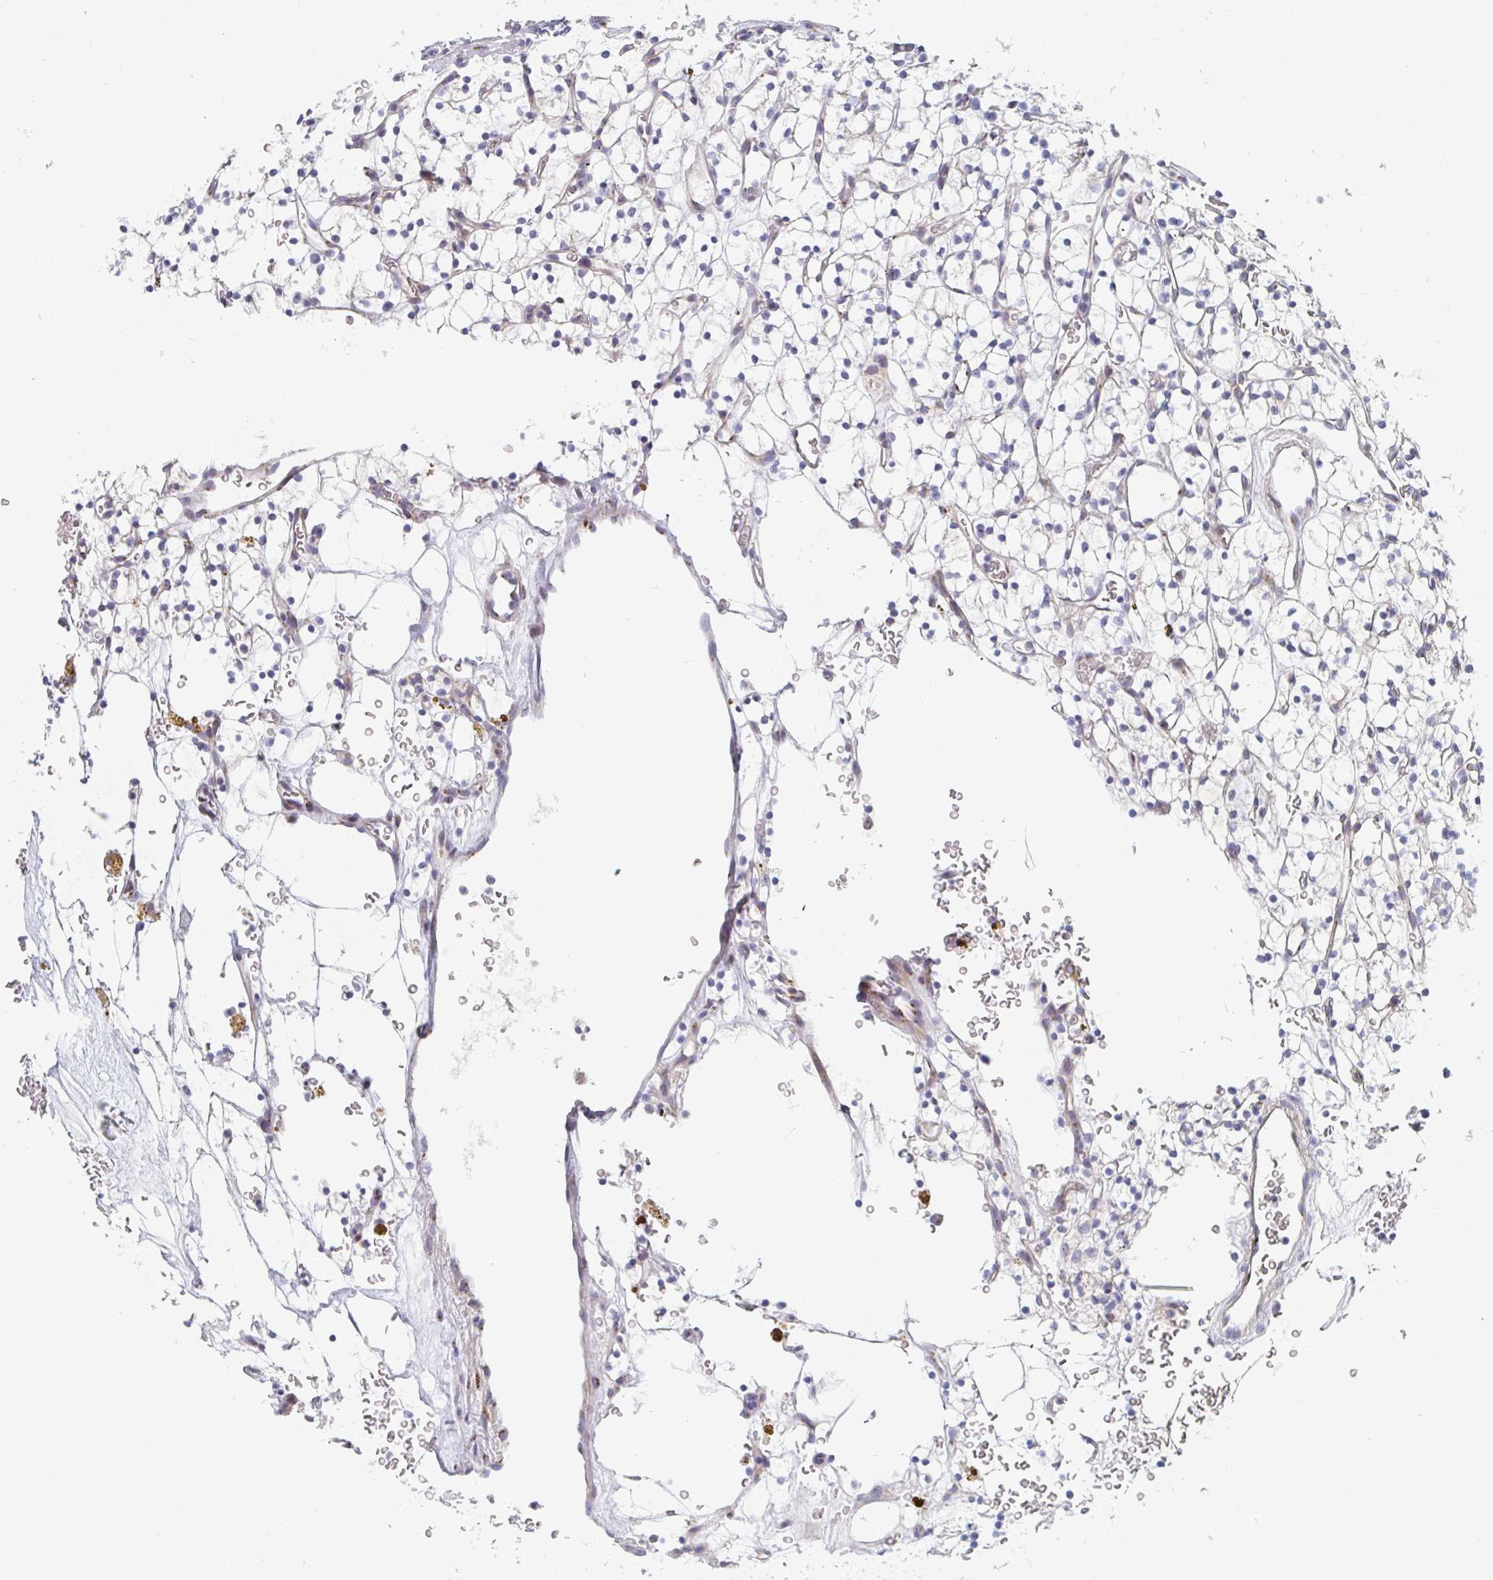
{"staining": {"intensity": "negative", "quantity": "none", "location": "none"}, "tissue": "renal cancer", "cell_type": "Tumor cells", "image_type": "cancer", "snomed": [{"axis": "morphology", "description": "Adenocarcinoma, NOS"}, {"axis": "topography", "description": "Kidney"}], "caption": "This is an immunohistochemistry (IHC) histopathology image of human adenocarcinoma (renal). There is no staining in tumor cells.", "gene": "PSMG1", "patient": {"sex": "female", "age": 64}}